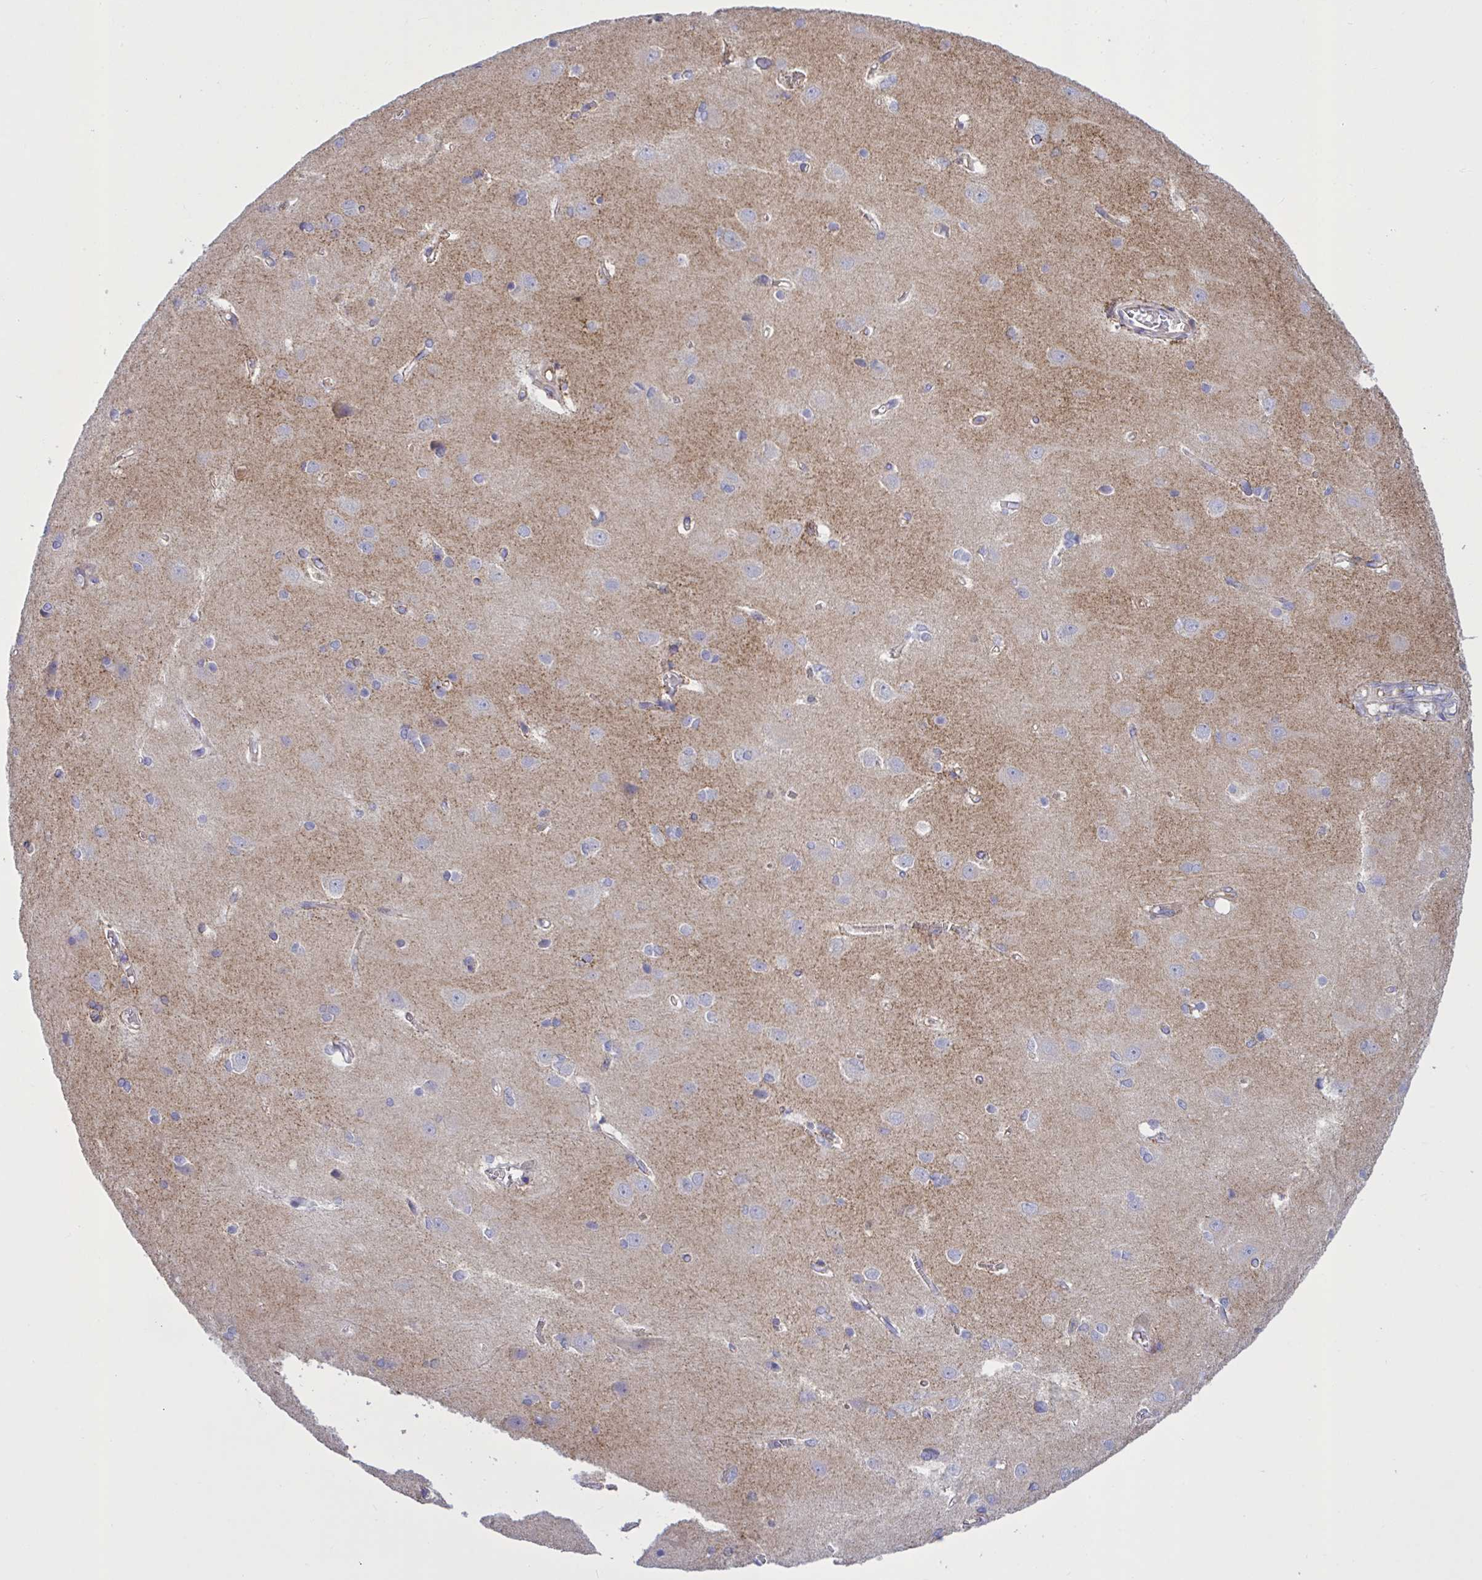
{"staining": {"intensity": "weak", "quantity": "25%-75%", "location": "cytoplasmic/membranous"}, "tissue": "cerebral cortex", "cell_type": "Endothelial cells", "image_type": "normal", "snomed": [{"axis": "morphology", "description": "Normal tissue, NOS"}, {"axis": "topography", "description": "Cerebral cortex"}], "caption": "Weak cytoplasmic/membranous staining for a protein is seen in approximately 25%-75% of endothelial cells of normal cerebral cortex using IHC.", "gene": "SLC66A1", "patient": {"sex": "male", "age": 37}}